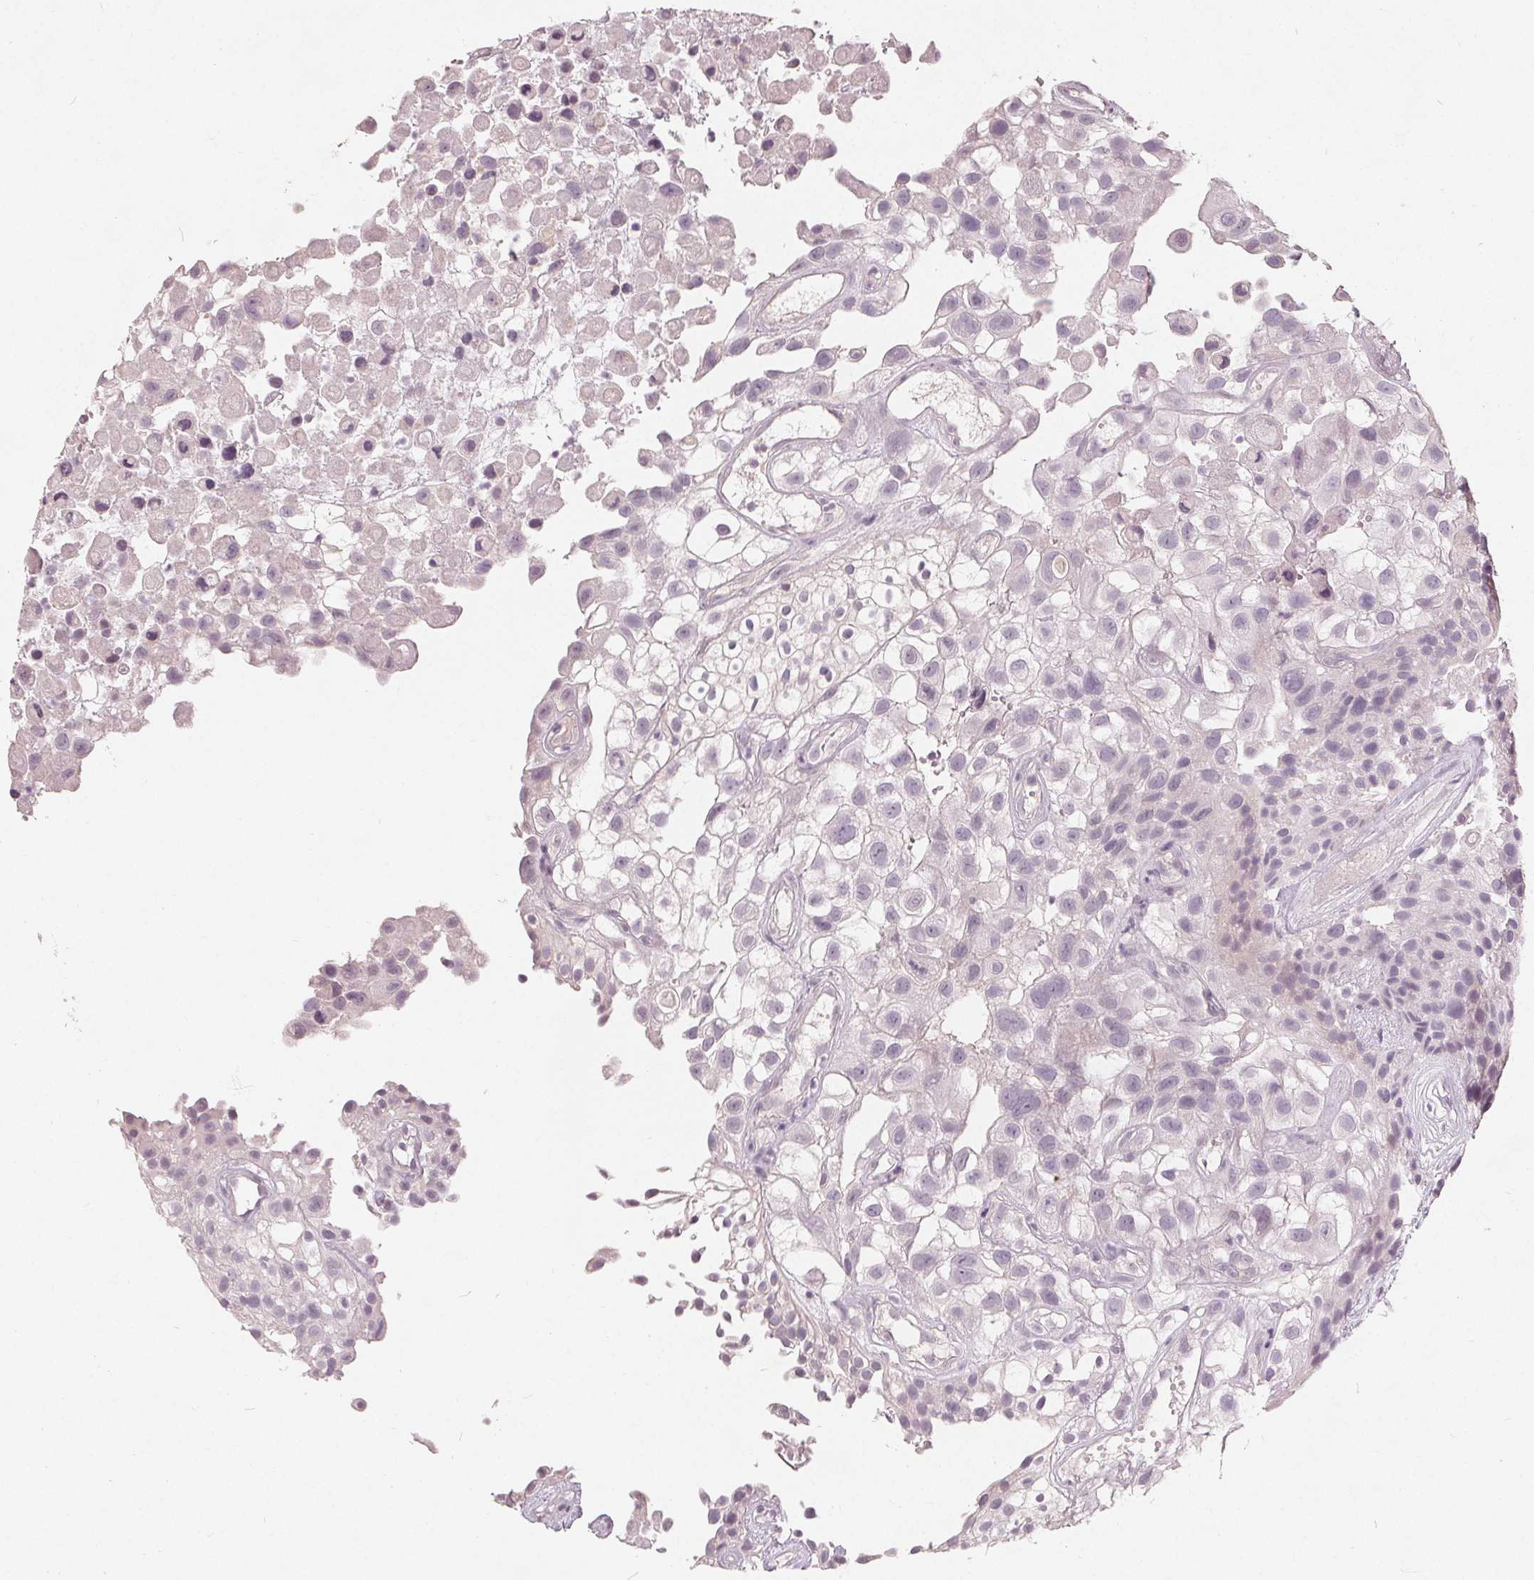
{"staining": {"intensity": "negative", "quantity": "none", "location": "none"}, "tissue": "urothelial cancer", "cell_type": "Tumor cells", "image_type": "cancer", "snomed": [{"axis": "morphology", "description": "Urothelial carcinoma, High grade"}, {"axis": "topography", "description": "Urinary bladder"}], "caption": "This is an immunohistochemistry photomicrograph of urothelial cancer. There is no positivity in tumor cells.", "gene": "TRIM60", "patient": {"sex": "male", "age": 56}}